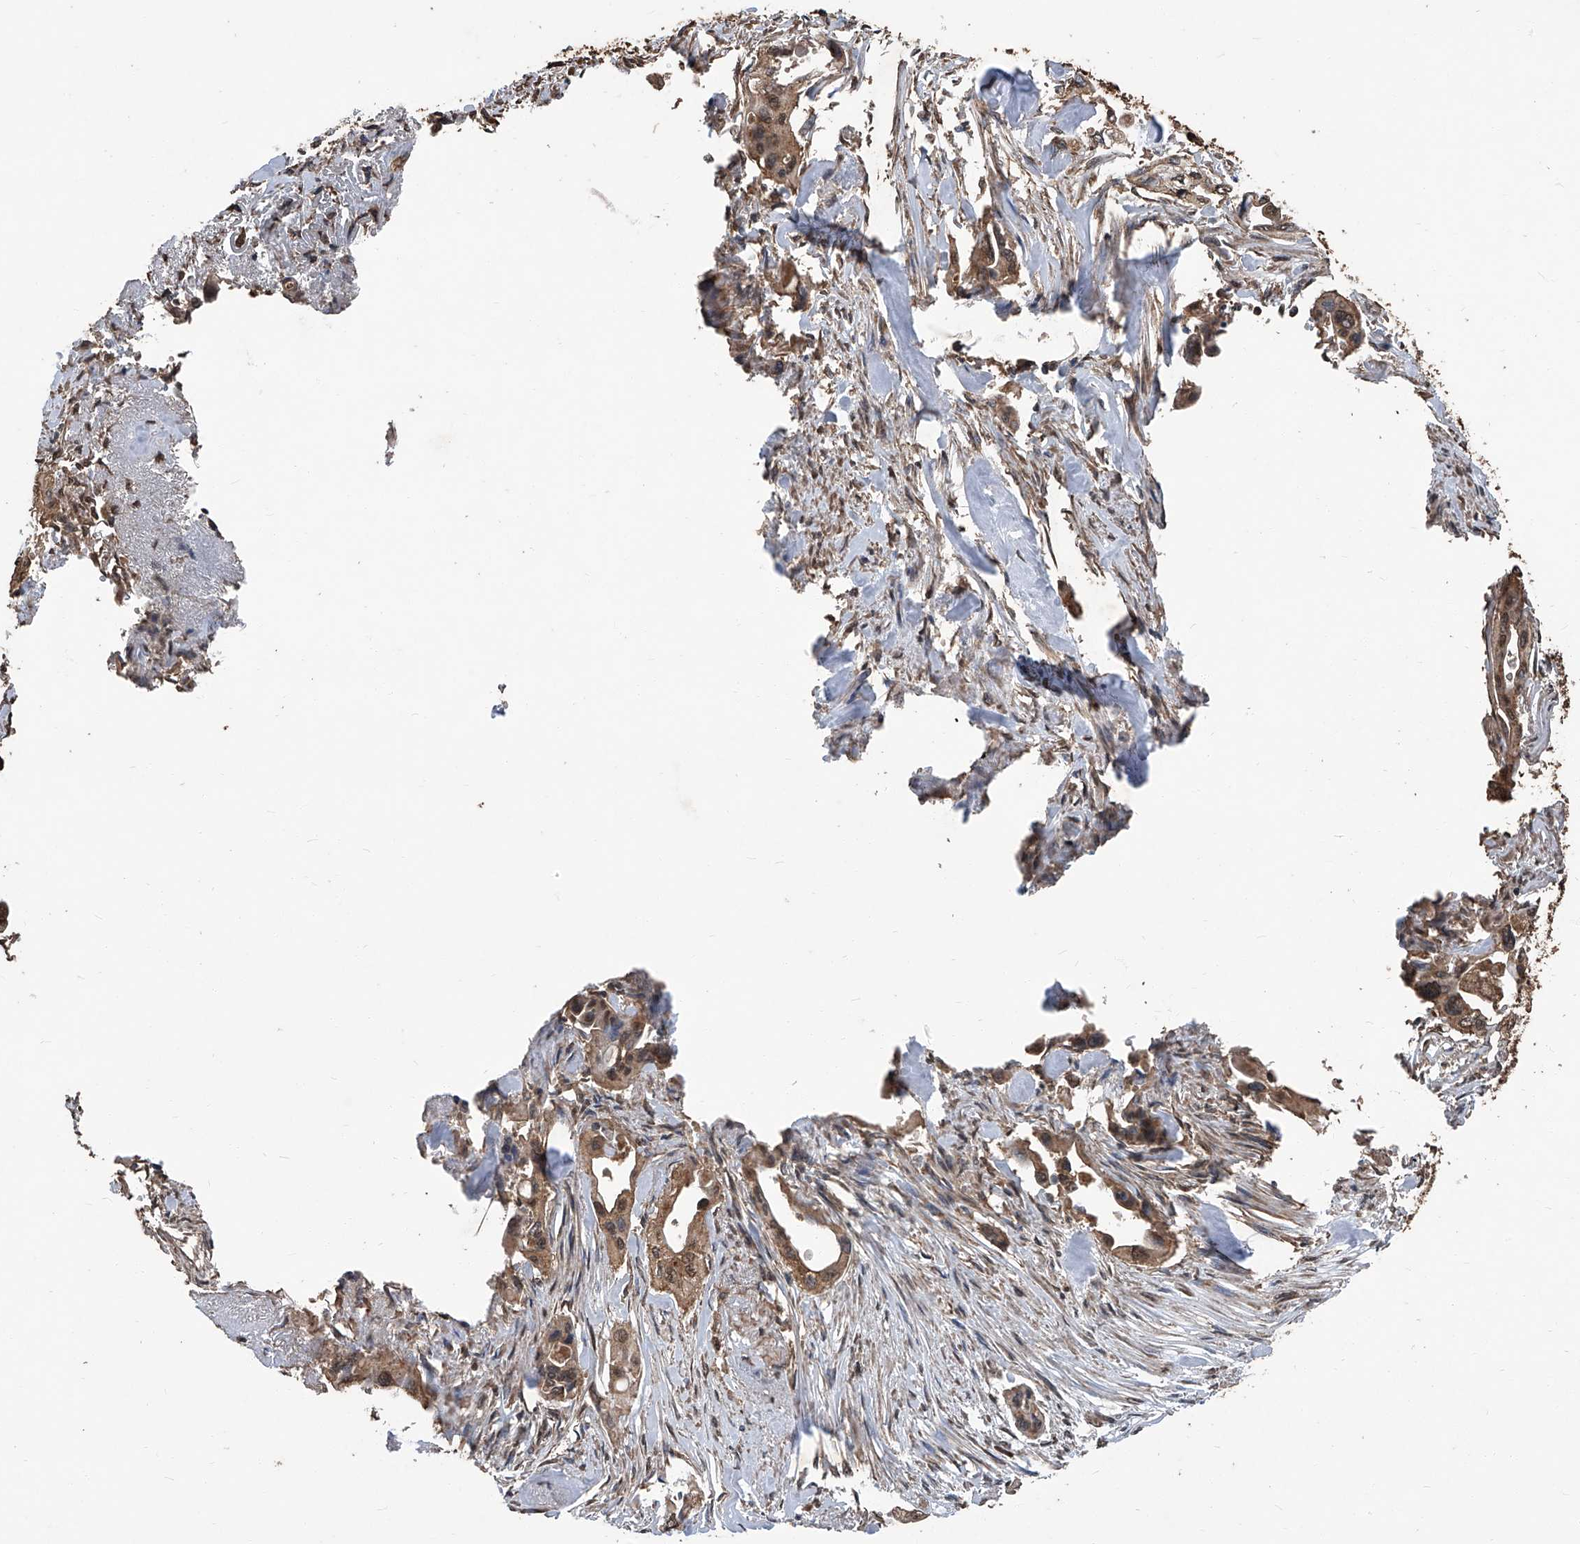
{"staining": {"intensity": "moderate", "quantity": ">75%", "location": "cytoplasmic/membranous"}, "tissue": "pancreatic cancer", "cell_type": "Tumor cells", "image_type": "cancer", "snomed": [{"axis": "morphology", "description": "Adenocarcinoma, NOS"}, {"axis": "topography", "description": "Pancreas"}], "caption": "Adenocarcinoma (pancreatic) stained for a protein shows moderate cytoplasmic/membranous positivity in tumor cells.", "gene": "STARD7", "patient": {"sex": "male", "age": 77}}